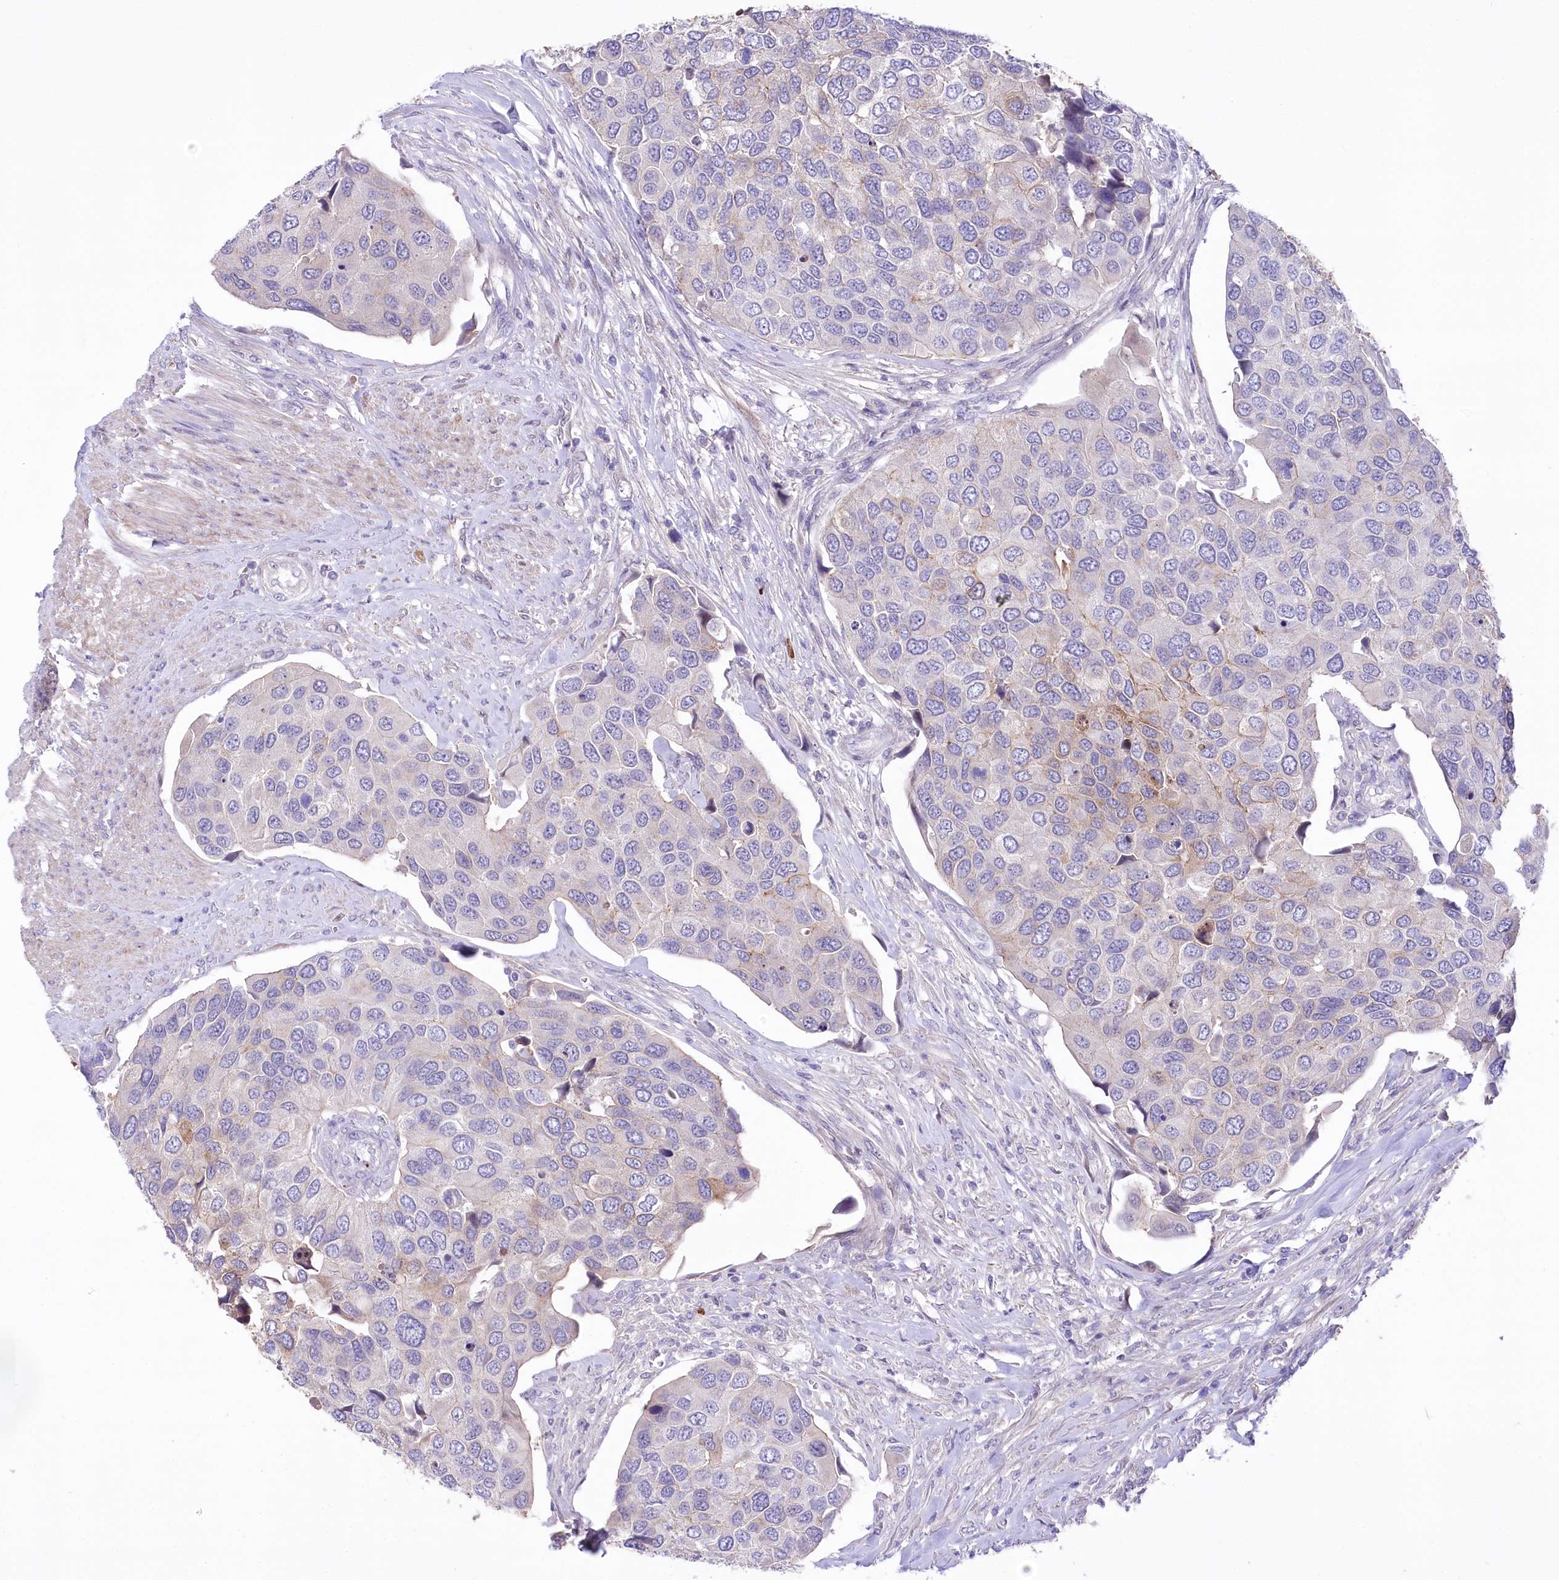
{"staining": {"intensity": "weak", "quantity": "<25%", "location": "cytoplasmic/membranous"}, "tissue": "urothelial cancer", "cell_type": "Tumor cells", "image_type": "cancer", "snomed": [{"axis": "morphology", "description": "Urothelial carcinoma, High grade"}, {"axis": "topography", "description": "Urinary bladder"}], "caption": "Tumor cells show no significant expression in urothelial cancer.", "gene": "CEP164", "patient": {"sex": "male", "age": 74}}